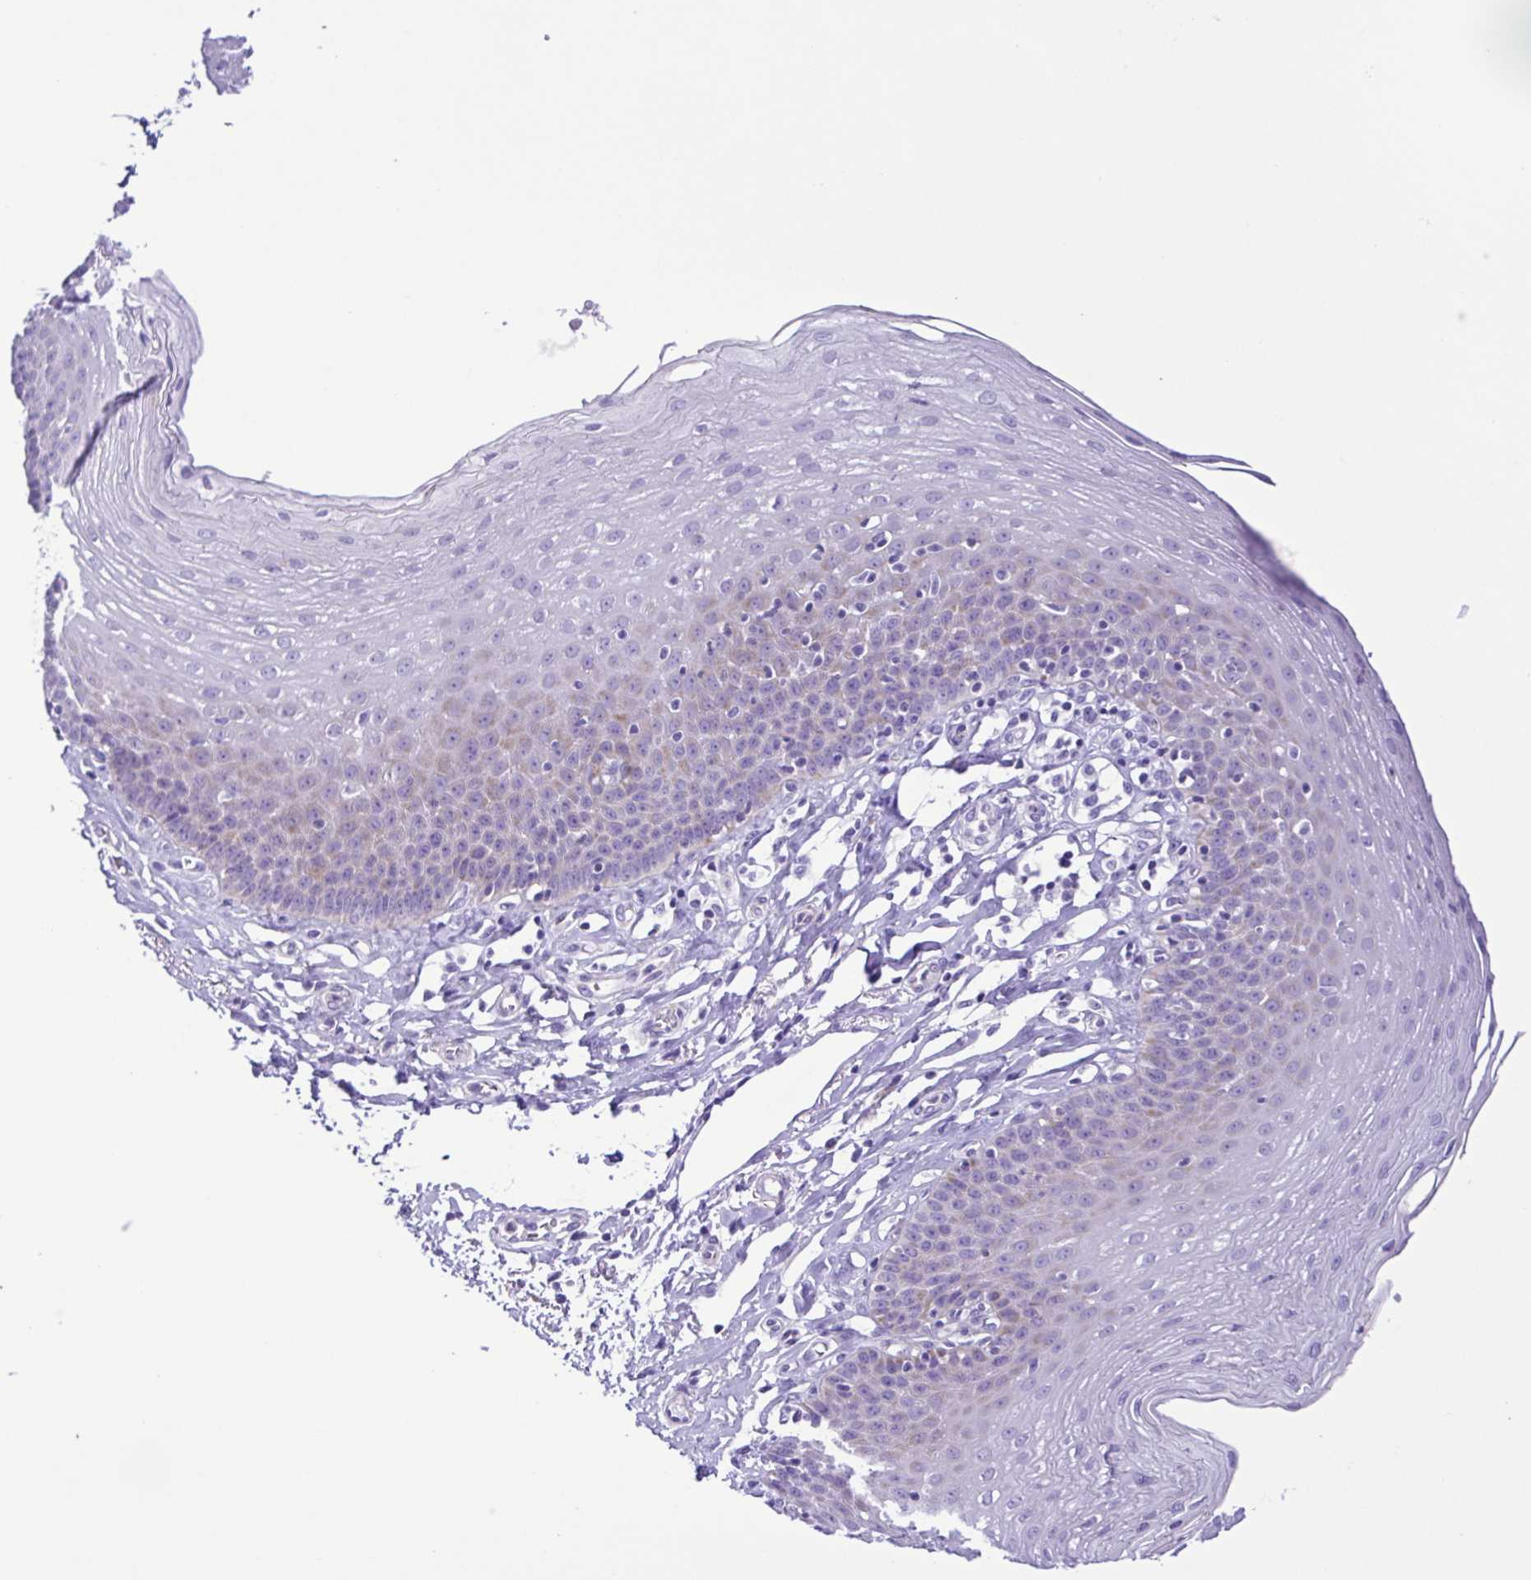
{"staining": {"intensity": "negative", "quantity": "none", "location": "none"}, "tissue": "esophagus", "cell_type": "Squamous epithelial cells", "image_type": "normal", "snomed": [{"axis": "morphology", "description": "Normal tissue, NOS"}, {"axis": "topography", "description": "Esophagus"}], "caption": "This is an immunohistochemistry histopathology image of benign esophagus. There is no staining in squamous epithelial cells.", "gene": "SYT1", "patient": {"sex": "female", "age": 81}}